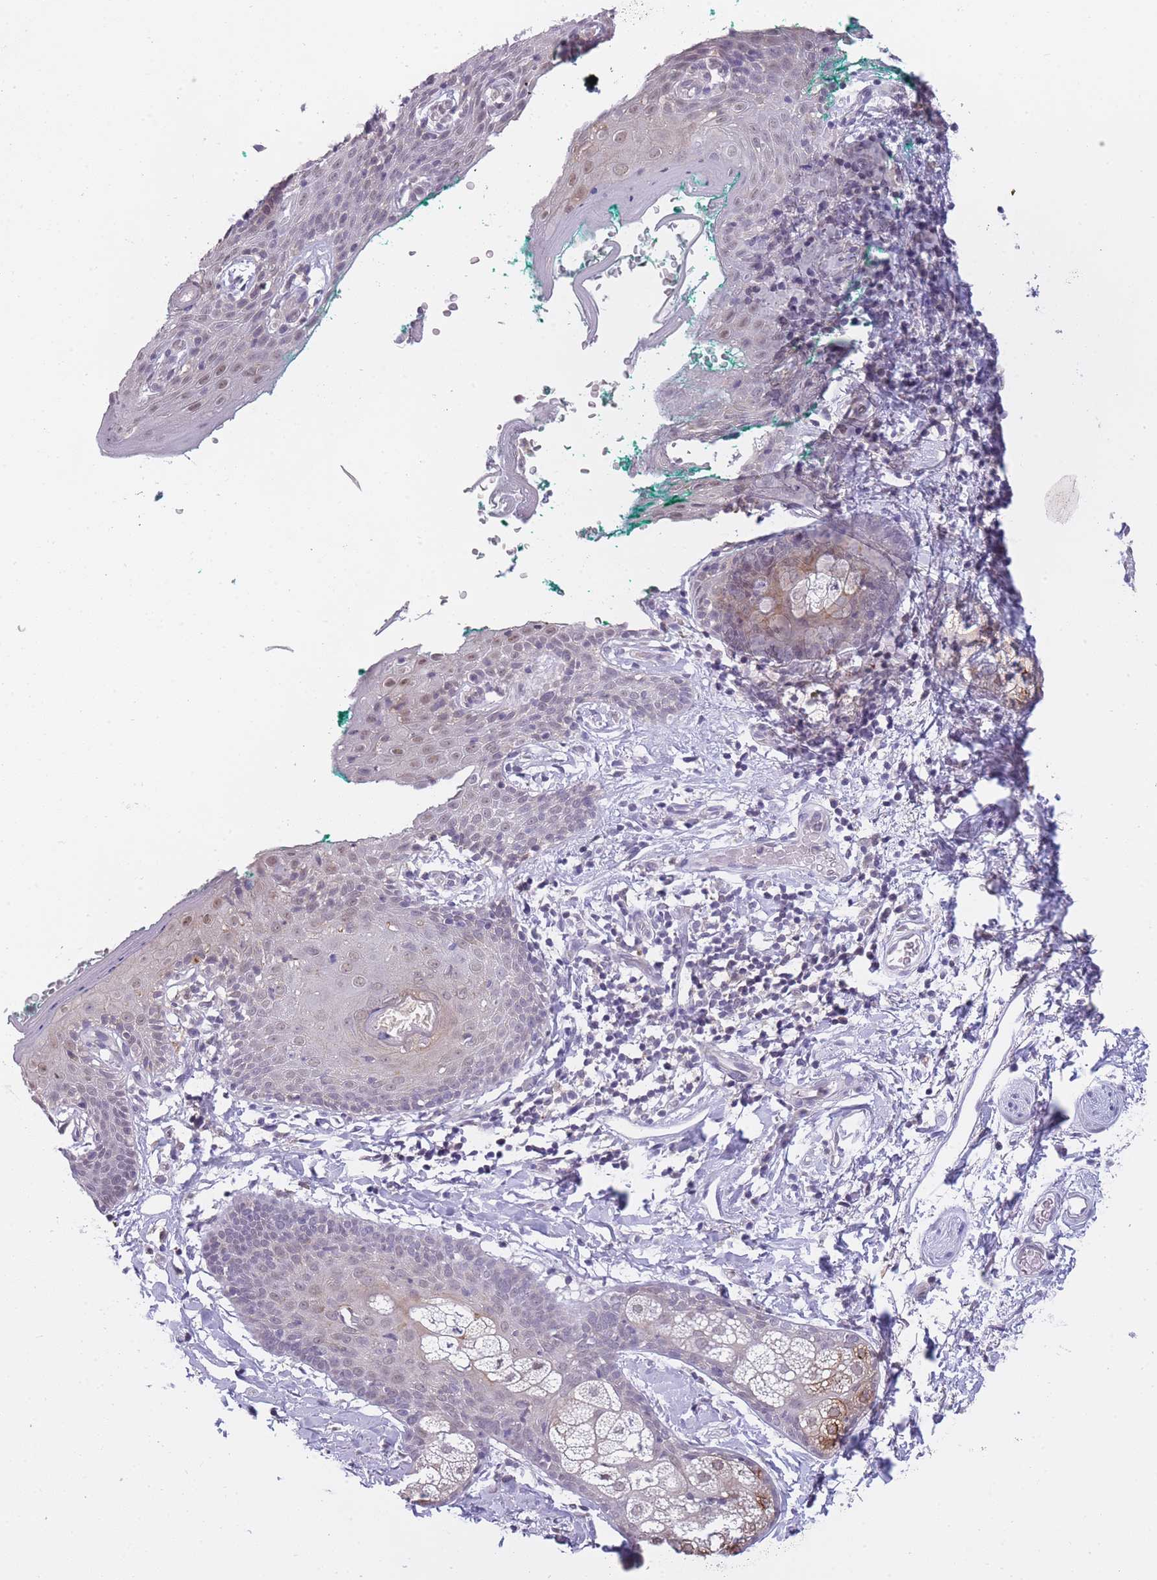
{"staining": {"intensity": "weak", "quantity": "25%-75%", "location": "nuclear"}, "tissue": "skin", "cell_type": "Epidermal cells", "image_type": "normal", "snomed": [{"axis": "morphology", "description": "Normal tissue, NOS"}, {"axis": "topography", "description": "Vulva"}], "caption": "A high-resolution histopathology image shows immunohistochemistry staining of unremarkable skin, which displays weak nuclear staining in about 25%-75% of epidermal cells.", "gene": "GOLGA6L1", "patient": {"sex": "female", "age": 66}}